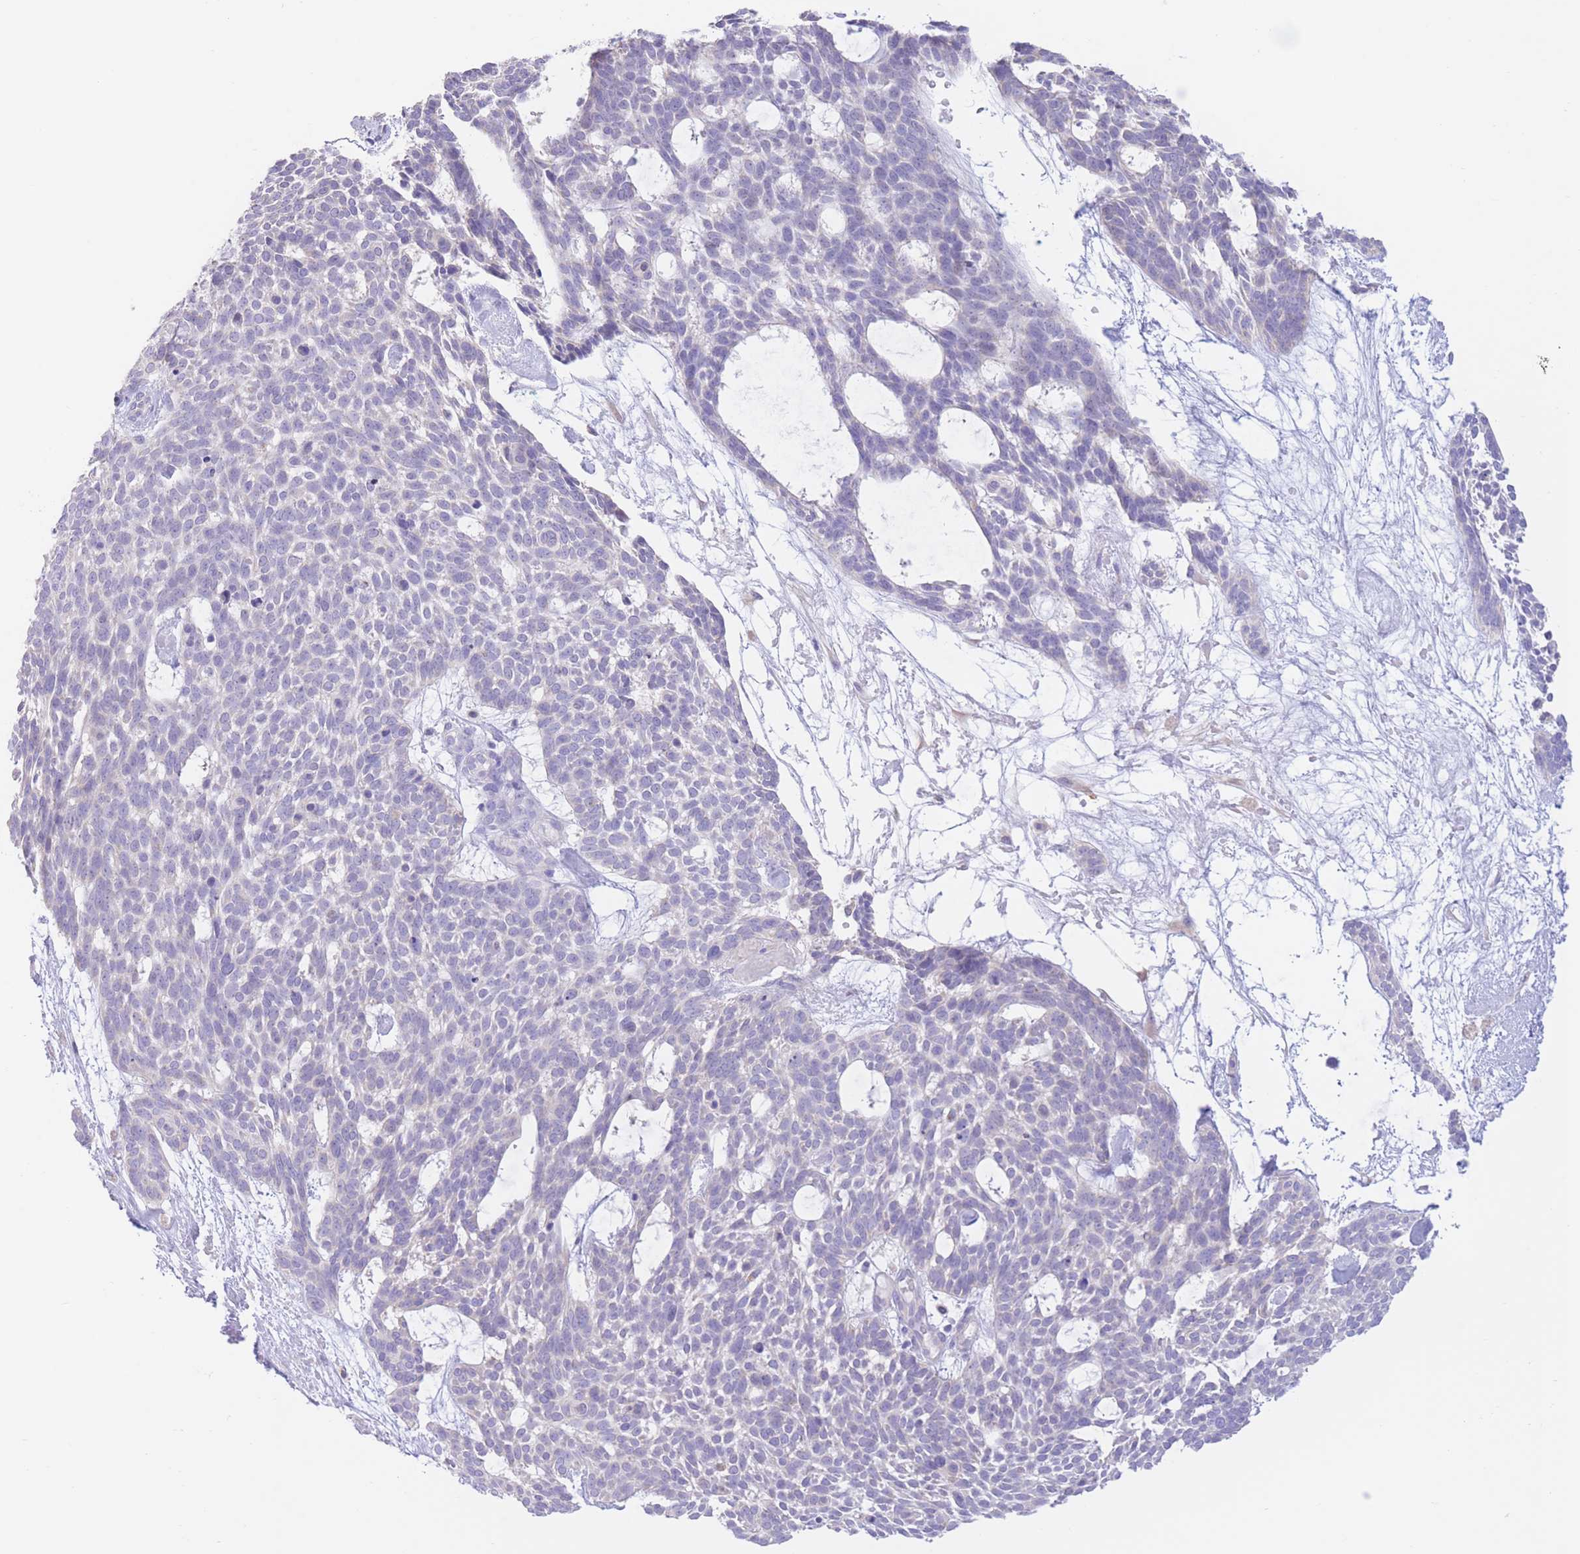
{"staining": {"intensity": "negative", "quantity": "none", "location": "none"}, "tissue": "skin cancer", "cell_type": "Tumor cells", "image_type": "cancer", "snomed": [{"axis": "morphology", "description": "Basal cell carcinoma"}, {"axis": "topography", "description": "Skin"}], "caption": "Immunohistochemistry (IHC) histopathology image of neoplastic tissue: skin cancer stained with DAB demonstrates no significant protein expression in tumor cells. The staining is performed using DAB brown chromogen with nuclei counter-stained in using hematoxylin.", "gene": "FAH", "patient": {"sex": "male", "age": 61}}